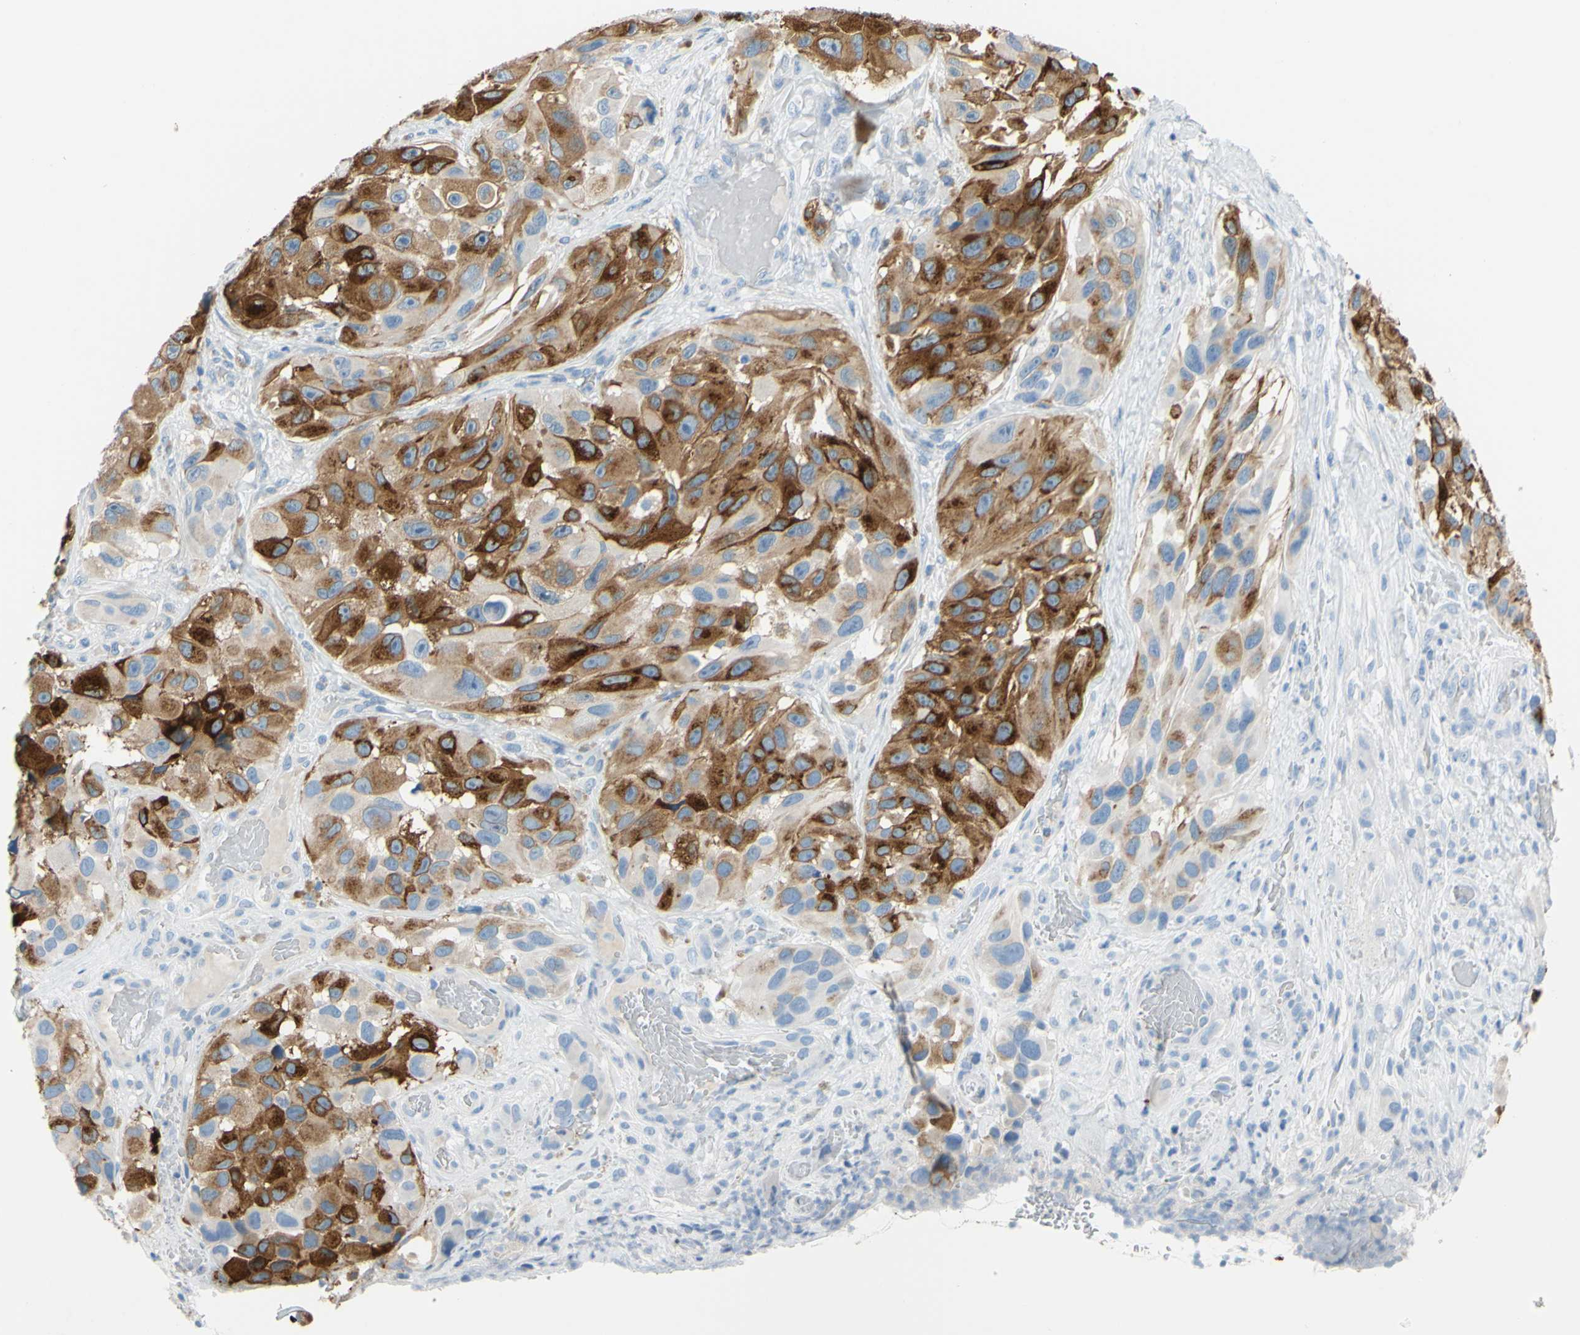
{"staining": {"intensity": "strong", "quantity": ">75%", "location": "cytoplasmic/membranous"}, "tissue": "melanoma", "cell_type": "Tumor cells", "image_type": "cancer", "snomed": [{"axis": "morphology", "description": "Malignant melanoma, NOS"}, {"axis": "topography", "description": "Skin"}], "caption": "DAB (3,3'-diaminobenzidine) immunohistochemical staining of human malignant melanoma displays strong cytoplasmic/membranous protein positivity in about >75% of tumor cells.", "gene": "DCT", "patient": {"sex": "female", "age": 73}}